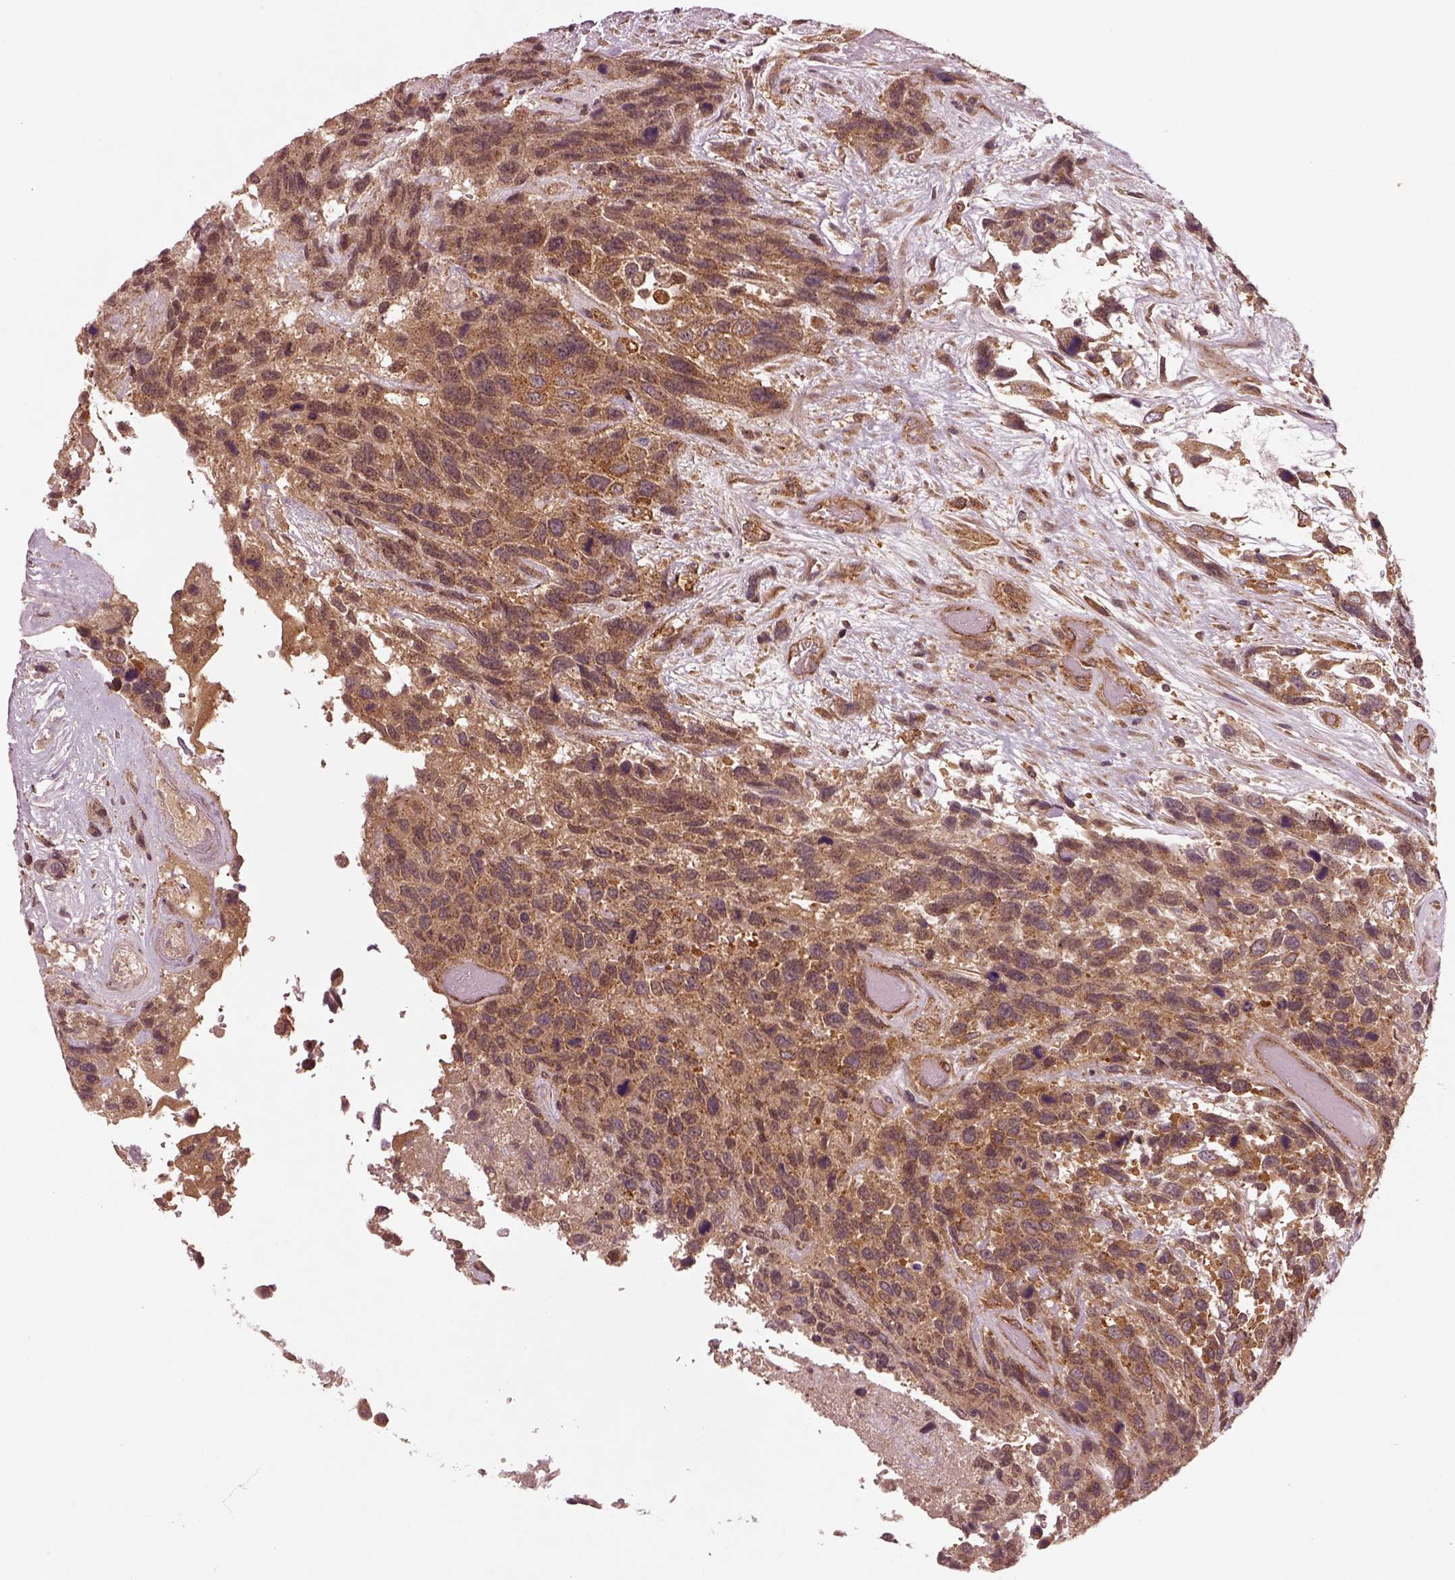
{"staining": {"intensity": "moderate", "quantity": "25%-75%", "location": "cytoplasmic/membranous"}, "tissue": "urothelial cancer", "cell_type": "Tumor cells", "image_type": "cancer", "snomed": [{"axis": "morphology", "description": "Urothelial carcinoma, High grade"}, {"axis": "topography", "description": "Urinary bladder"}], "caption": "Tumor cells show medium levels of moderate cytoplasmic/membranous staining in approximately 25%-75% of cells in urothelial carcinoma (high-grade).", "gene": "WASHC2A", "patient": {"sex": "female", "age": 70}}